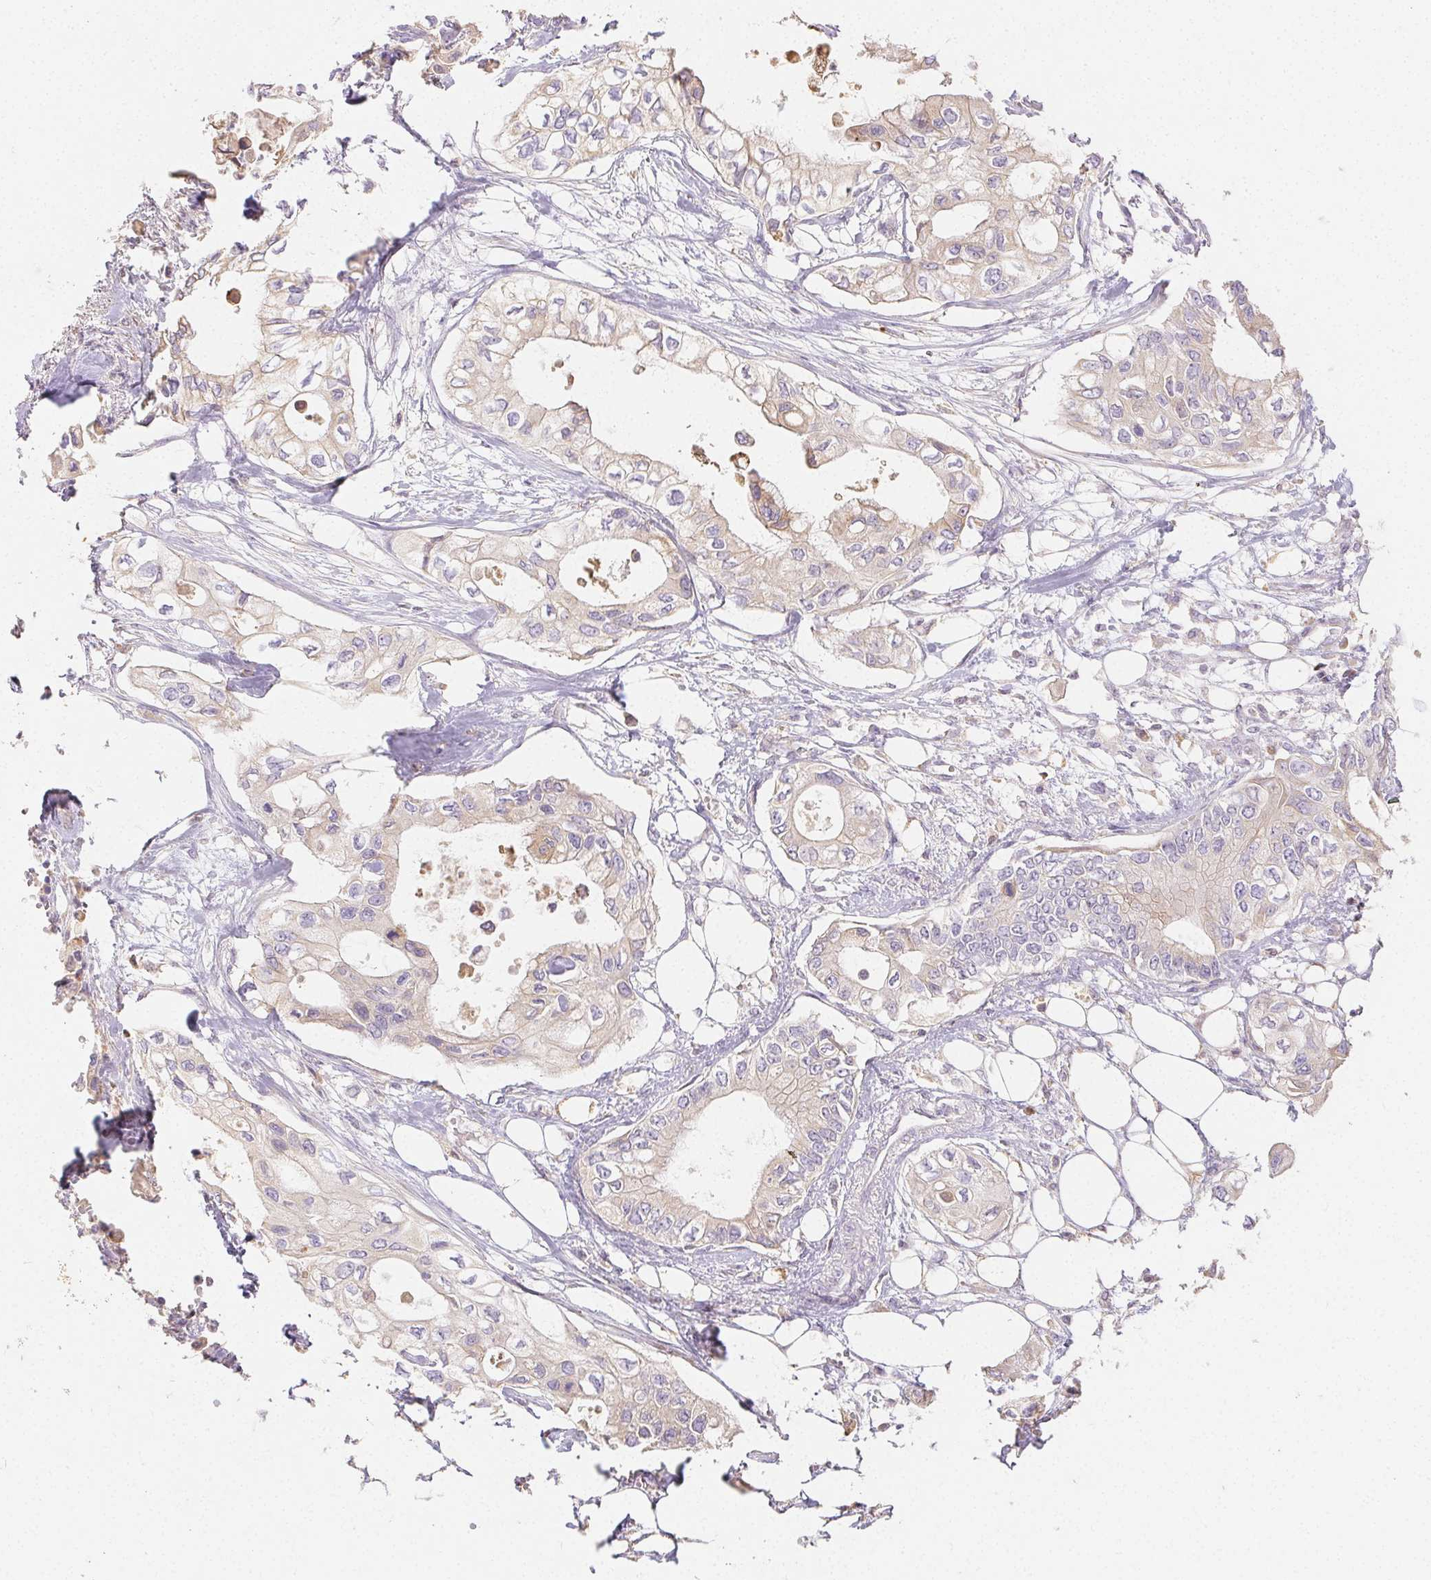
{"staining": {"intensity": "negative", "quantity": "none", "location": "none"}, "tissue": "pancreatic cancer", "cell_type": "Tumor cells", "image_type": "cancer", "snomed": [{"axis": "morphology", "description": "Adenocarcinoma, NOS"}, {"axis": "topography", "description": "Pancreas"}], "caption": "Protein analysis of adenocarcinoma (pancreatic) shows no significant staining in tumor cells.", "gene": "ACVR1B", "patient": {"sex": "female", "age": 63}}